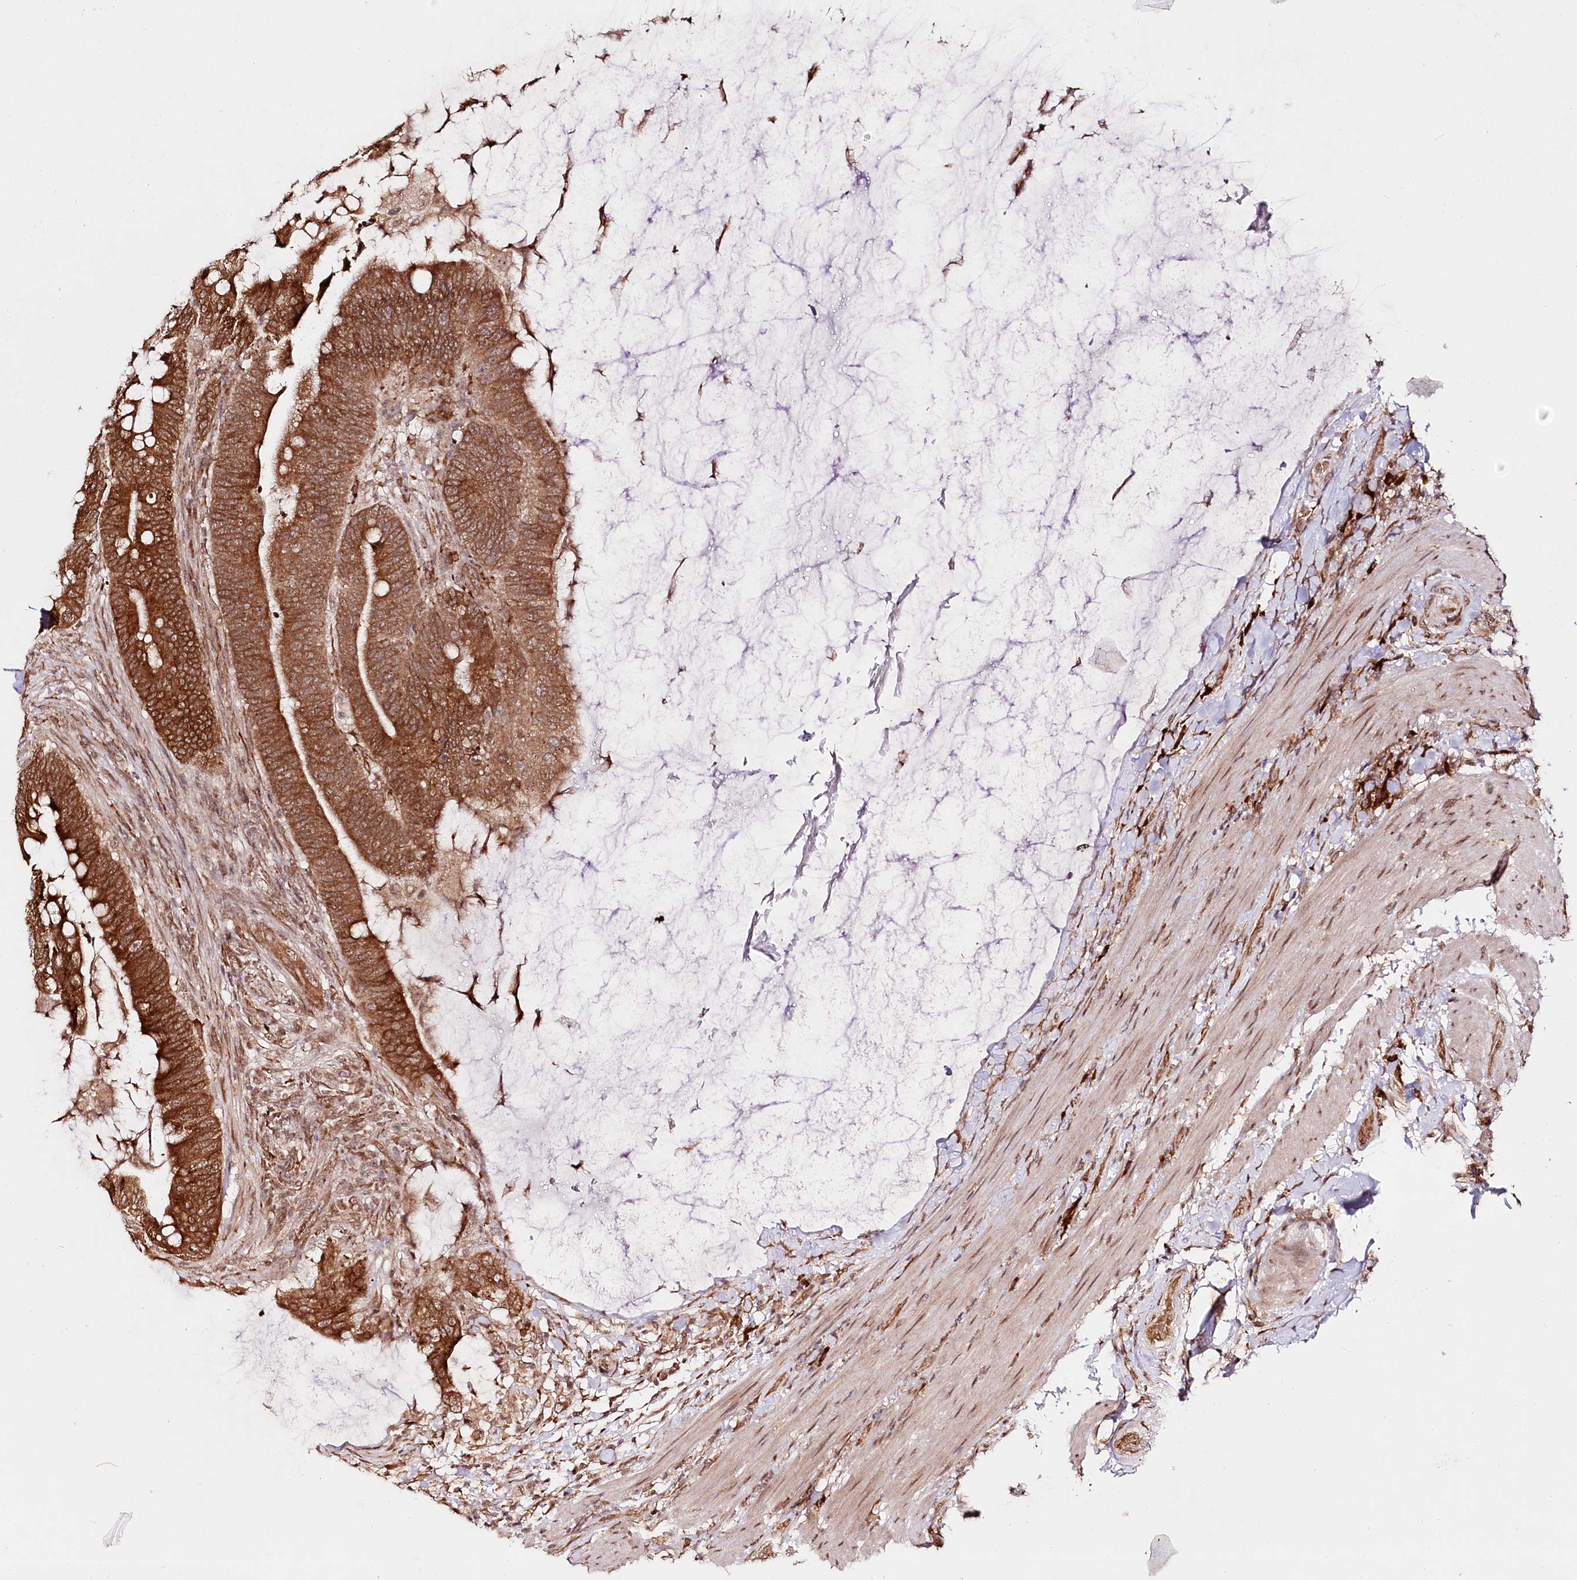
{"staining": {"intensity": "strong", "quantity": ">75%", "location": "cytoplasmic/membranous"}, "tissue": "colorectal cancer", "cell_type": "Tumor cells", "image_type": "cancer", "snomed": [{"axis": "morphology", "description": "Adenocarcinoma, NOS"}, {"axis": "topography", "description": "Colon"}], "caption": "High-power microscopy captured an IHC histopathology image of colorectal adenocarcinoma, revealing strong cytoplasmic/membranous staining in approximately >75% of tumor cells.", "gene": "ENSG00000144785", "patient": {"sex": "female", "age": 66}}